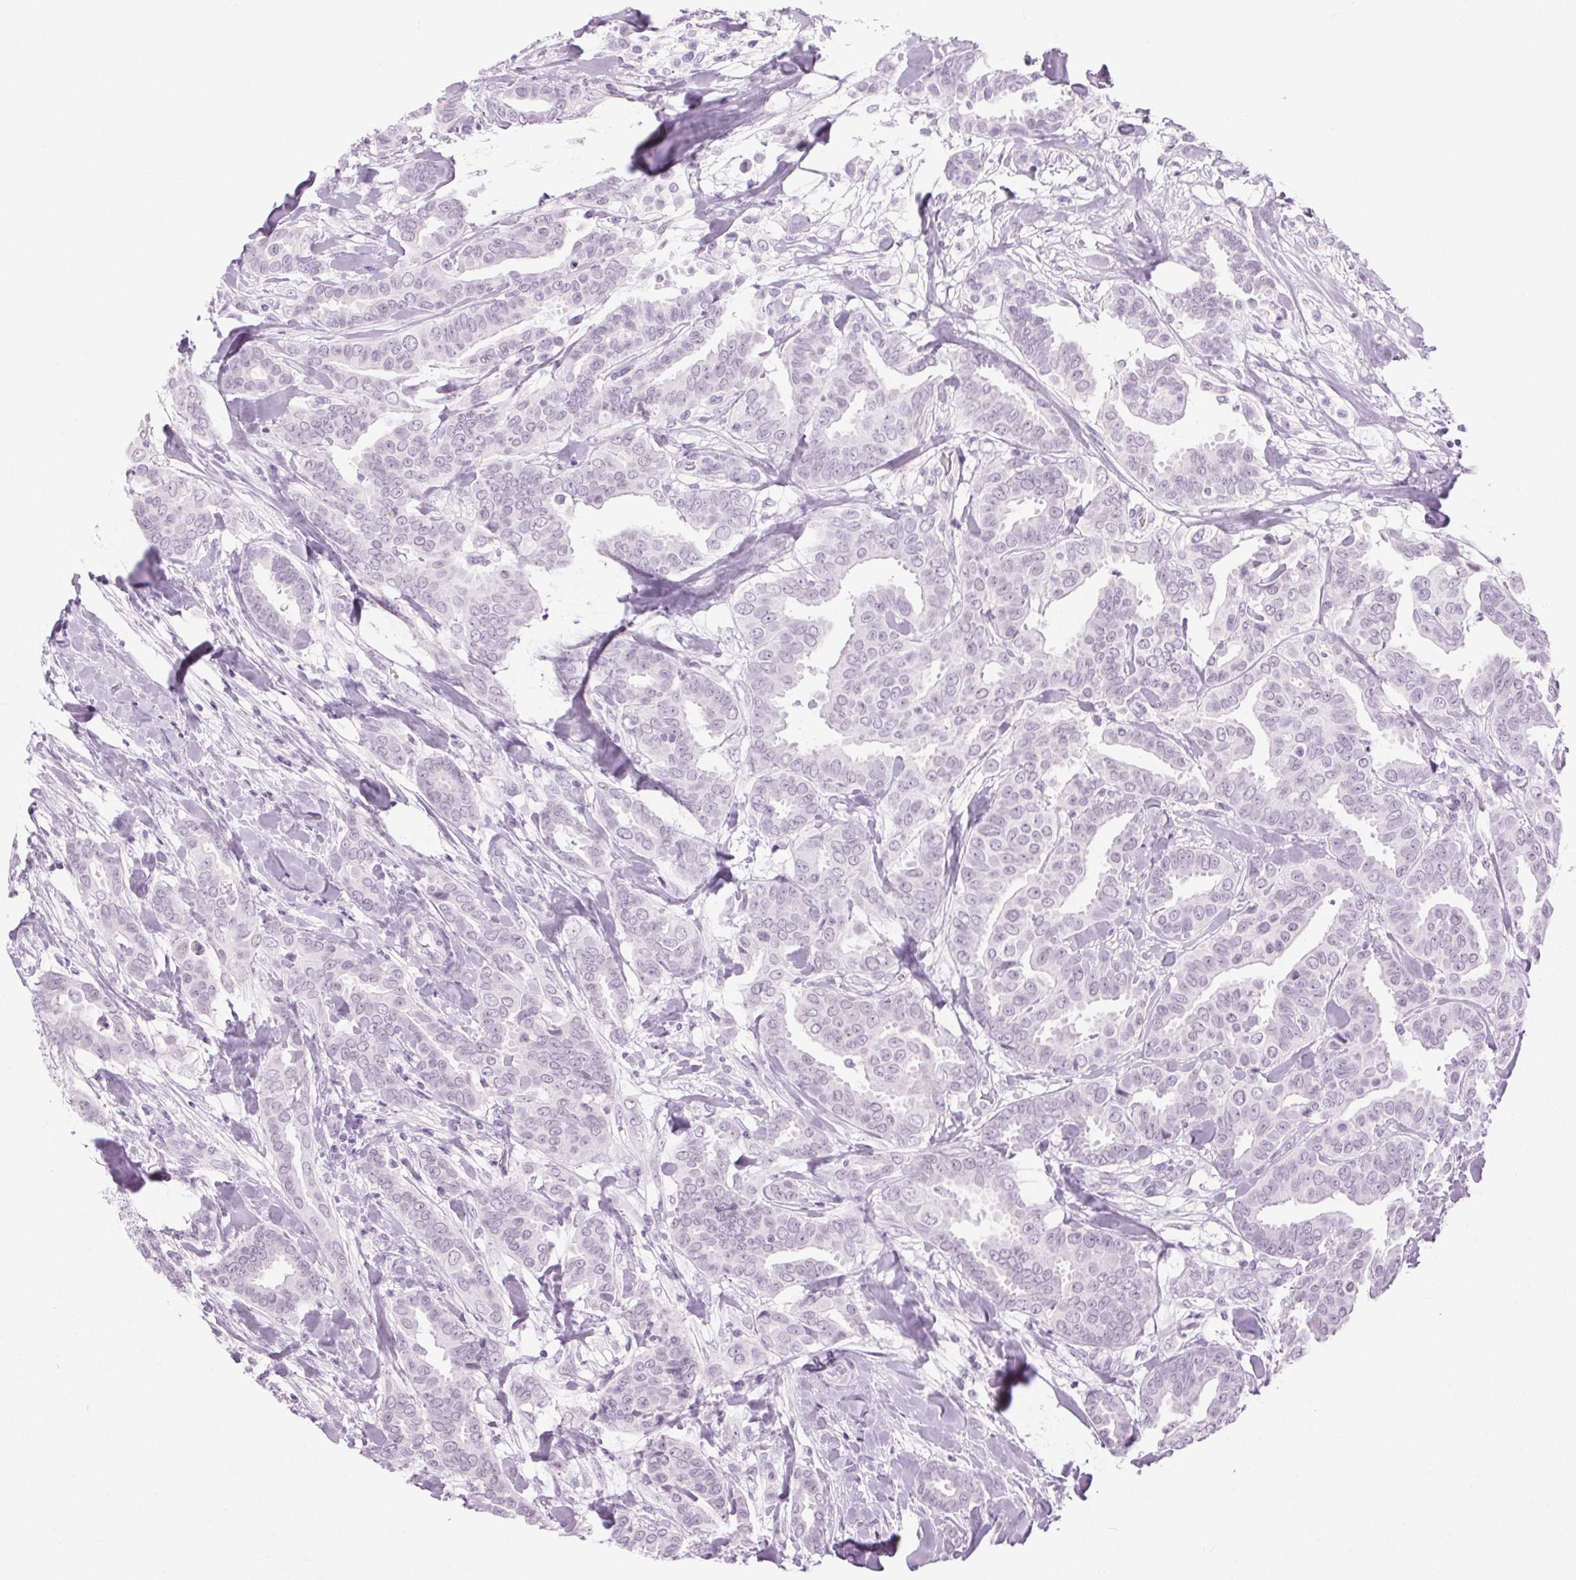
{"staining": {"intensity": "negative", "quantity": "none", "location": "none"}, "tissue": "breast cancer", "cell_type": "Tumor cells", "image_type": "cancer", "snomed": [{"axis": "morphology", "description": "Duct carcinoma"}, {"axis": "topography", "description": "Breast"}], "caption": "This is an immunohistochemistry histopathology image of human breast cancer. There is no positivity in tumor cells.", "gene": "BEND2", "patient": {"sex": "female", "age": 45}}